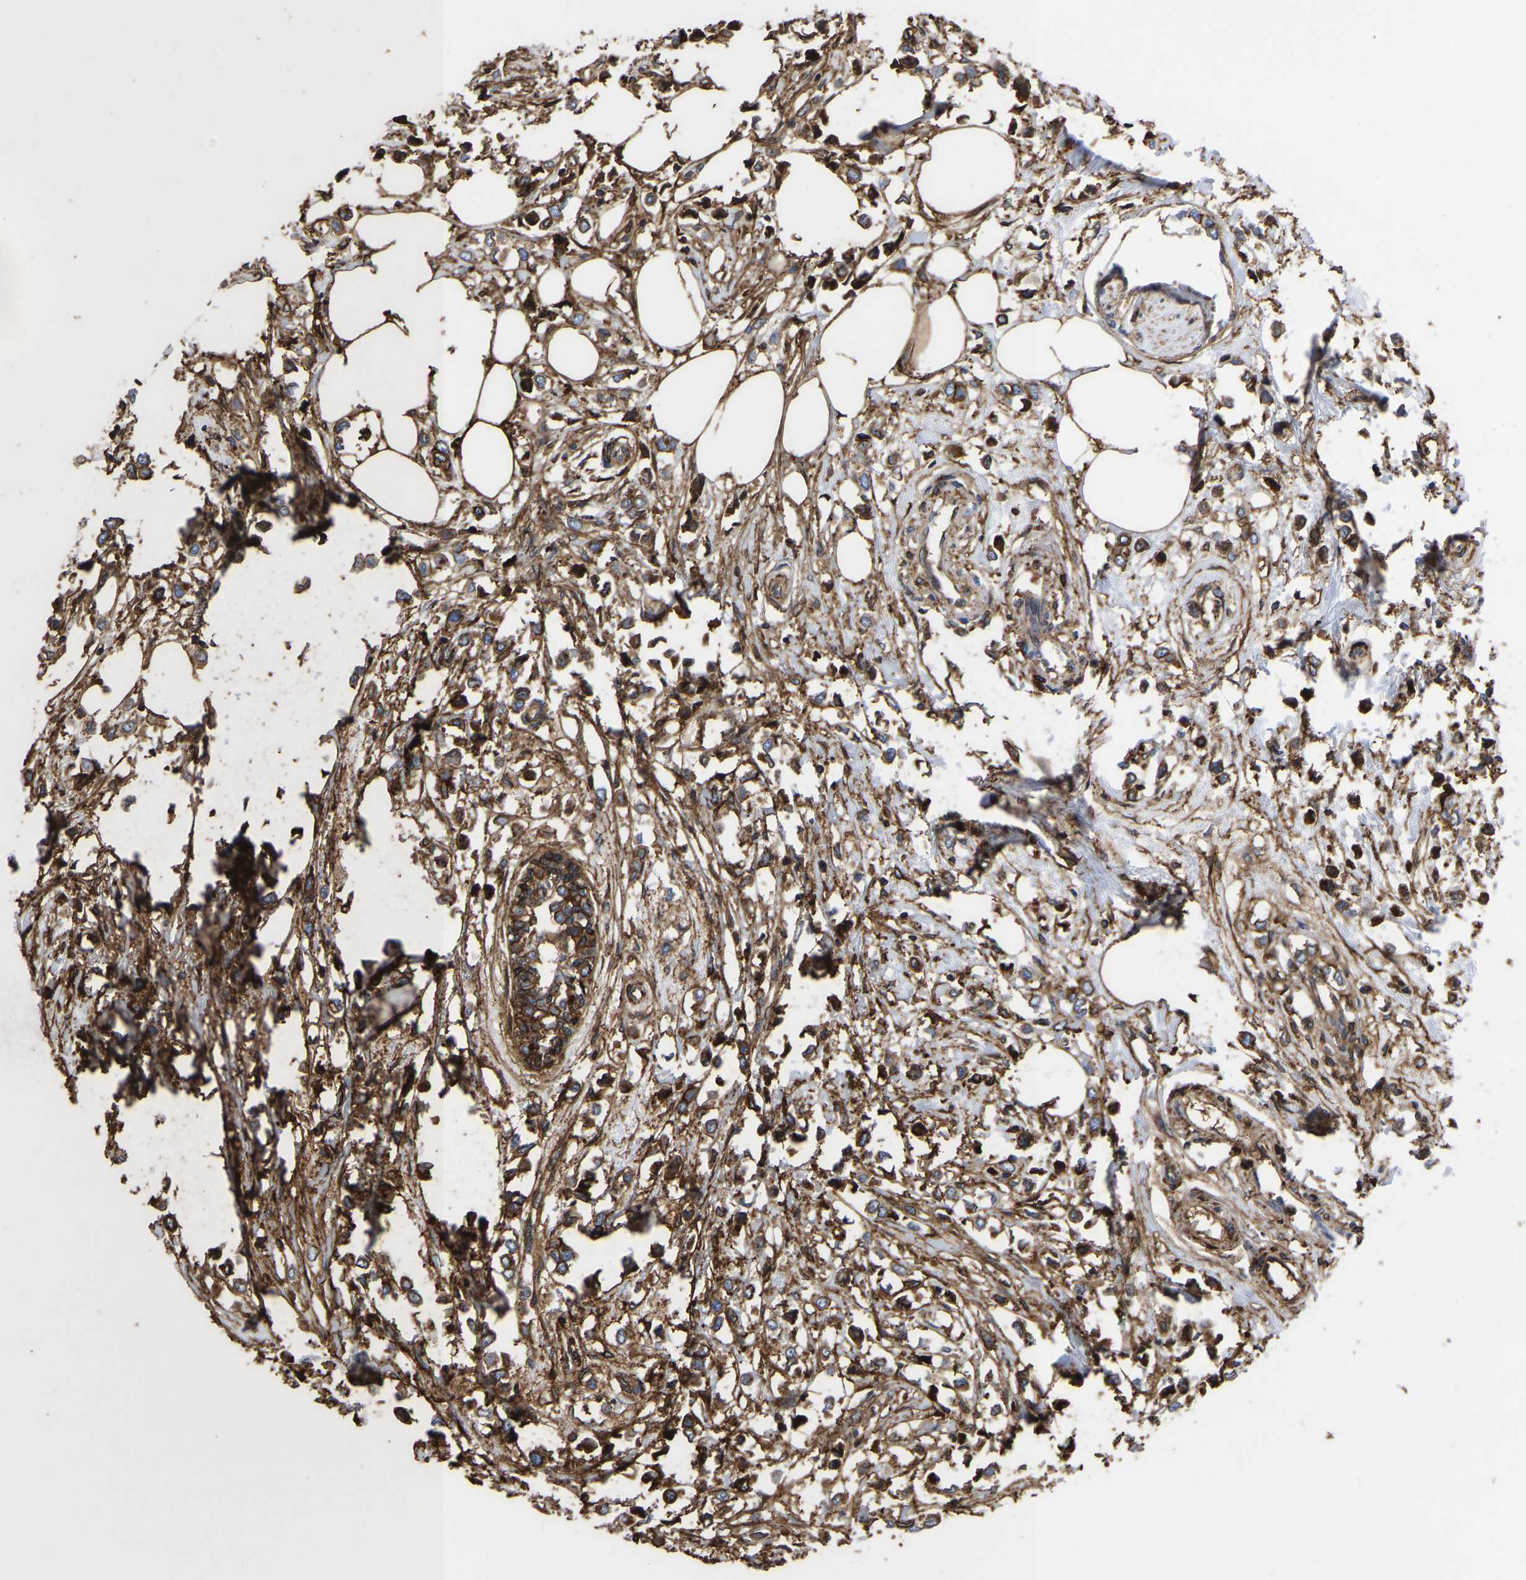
{"staining": {"intensity": "moderate", "quantity": ">75%", "location": "cytoplasmic/membranous"}, "tissue": "breast cancer", "cell_type": "Tumor cells", "image_type": "cancer", "snomed": [{"axis": "morphology", "description": "Lobular carcinoma"}, {"axis": "topography", "description": "Breast"}], "caption": "Breast cancer (lobular carcinoma) tissue reveals moderate cytoplasmic/membranous expression in about >75% of tumor cells, visualized by immunohistochemistry.", "gene": "LIF", "patient": {"sex": "female", "age": 51}}